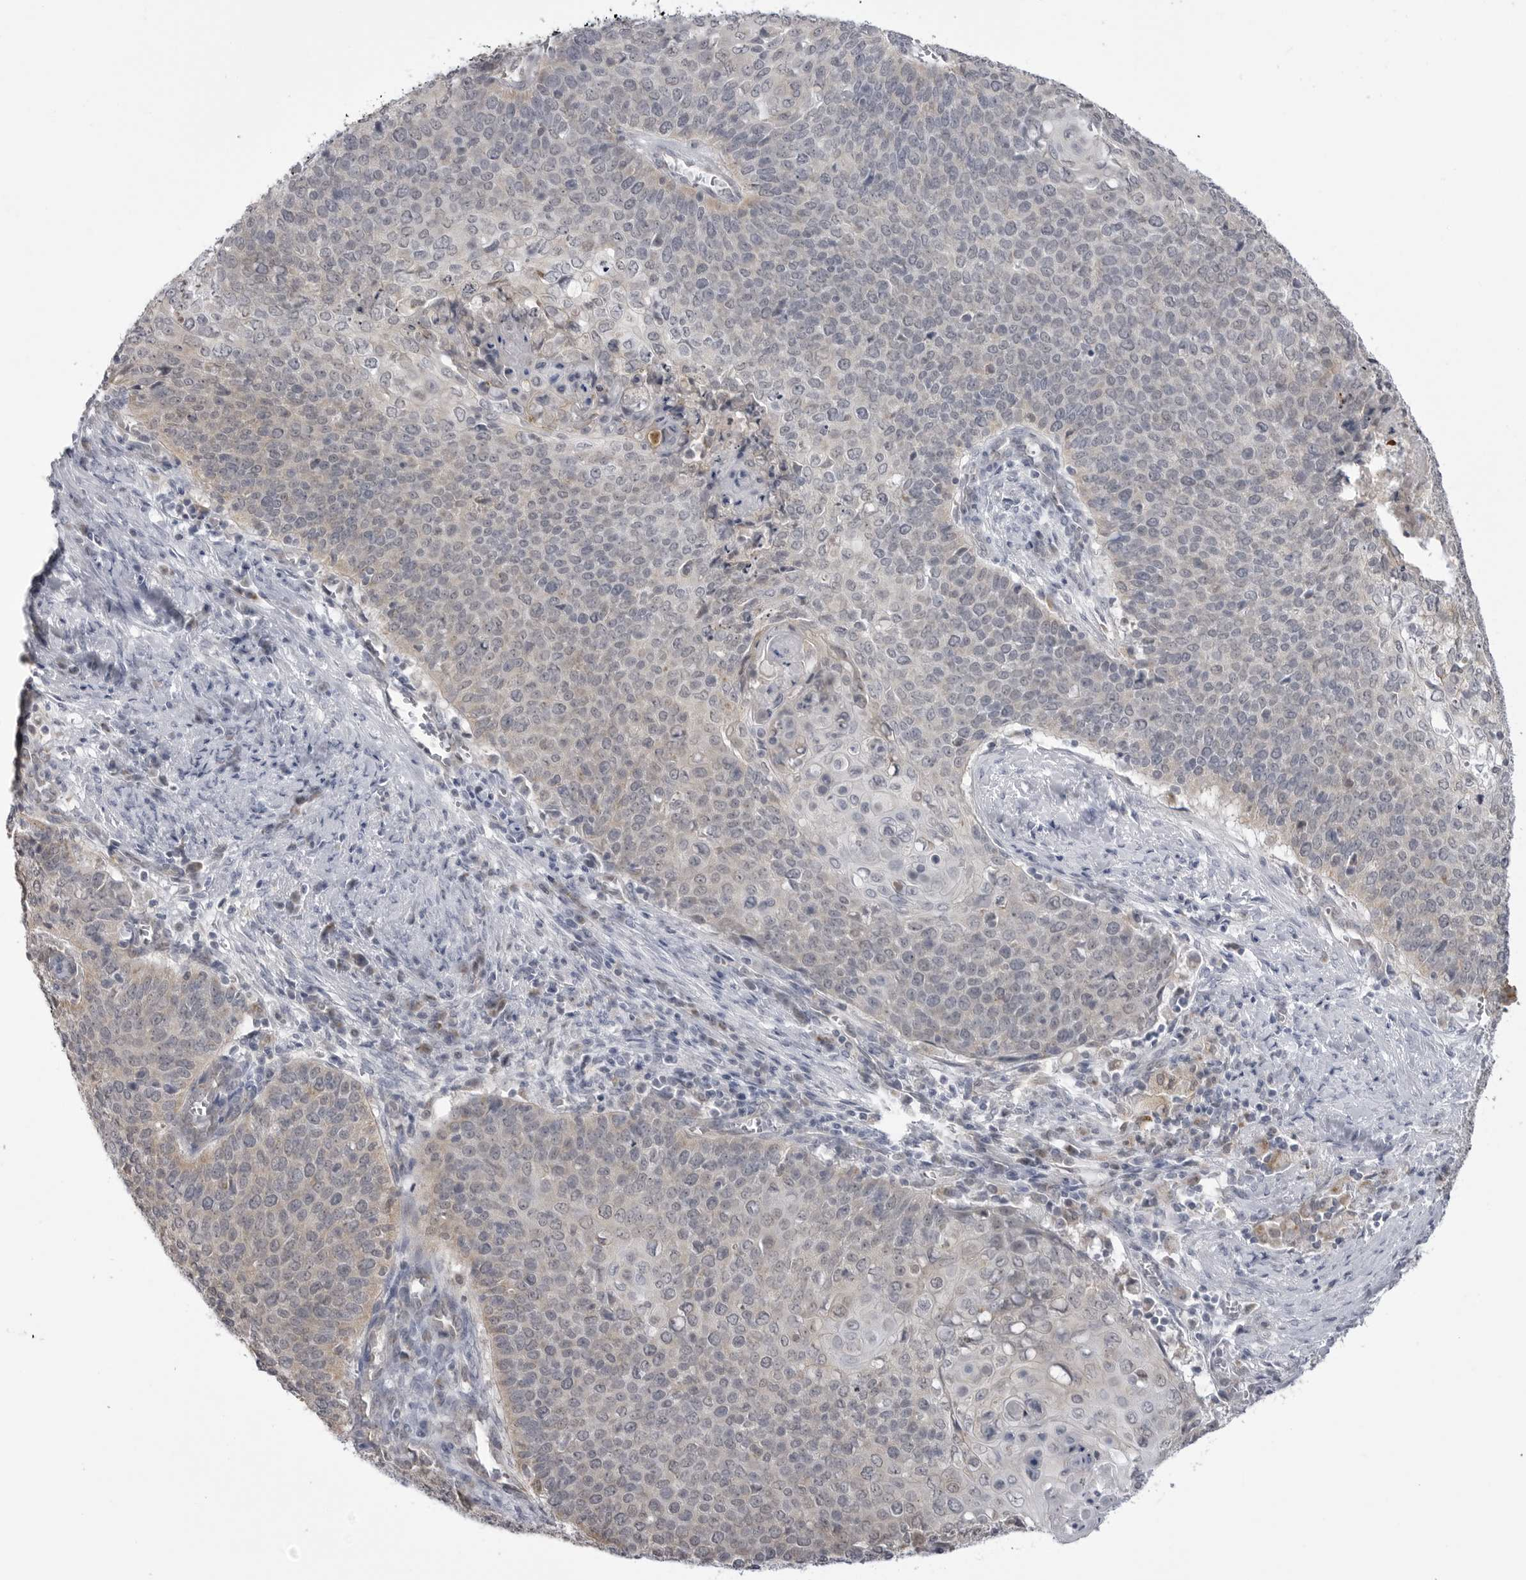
{"staining": {"intensity": "negative", "quantity": "none", "location": "none"}, "tissue": "cervical cancer", "cell_type": "Tumor cells", "image_type": "cancer", "snomed": [{"axis": "morphology", "description": "Squamous cell carcinoma, NOS"}, {"axis": "topography", "description": "Cervix"}], "caption": "Micrograph shows no significant protein expression in tumor cells of squamous cell carcinoma (cervical).", "gene": "FH", "patient": {"sex": "female", "age": 39}}